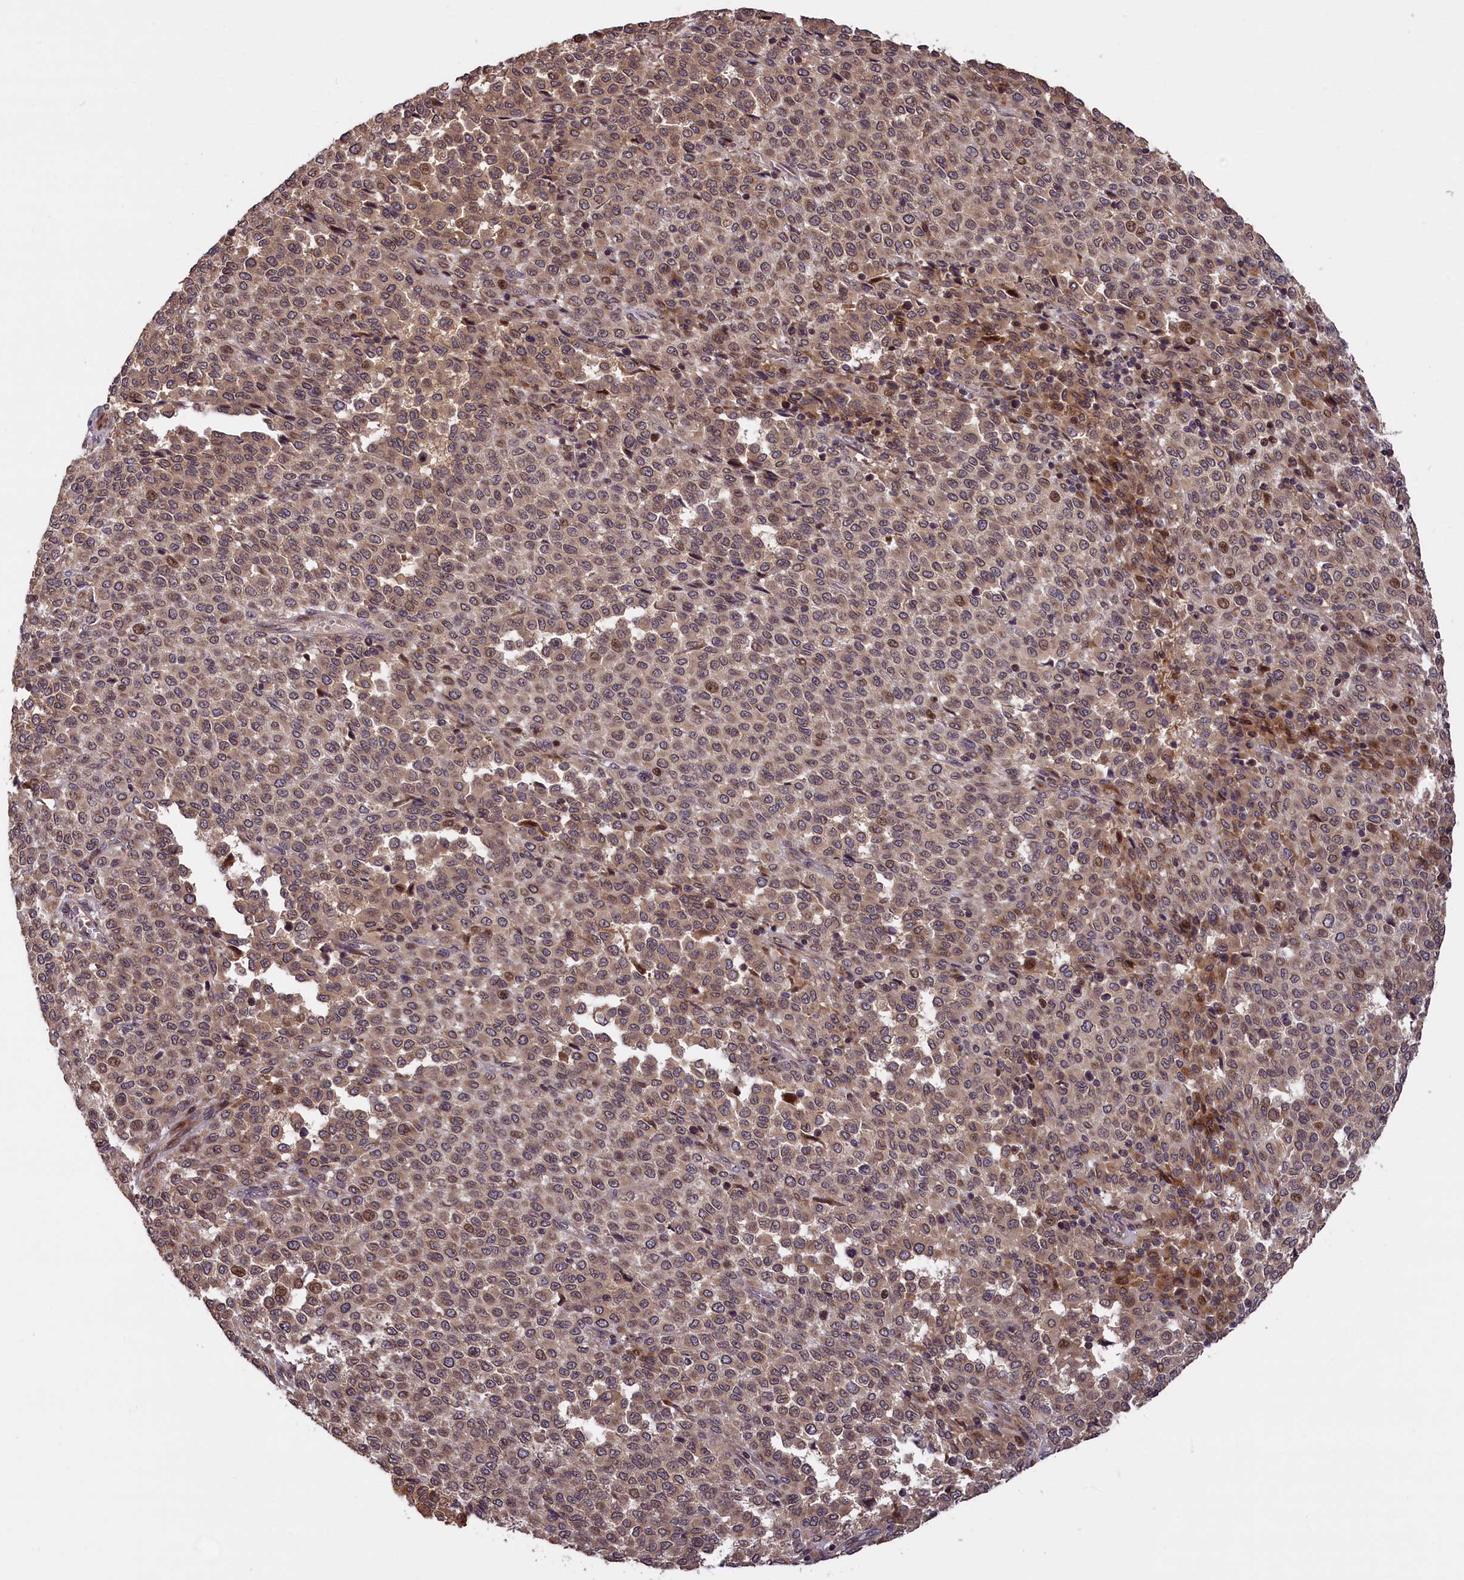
{"staining": {"intensity": "weak", "quantity": ">75%", "location": "cytoplasmic/membranous,nuclear"}, "tissue": "melanoma", "cell_type": "Tumor cells", "image_type": "cancer", "snomed": [{"axis": "morphology", "description": "Malignant melanoma, Metastatic site"}, {"axis": "topography", "description": "Pancreas"}], "caption": "Human melanoma stained for a protein (brown) displays weak cytoplasmic/membranous and nuclear positive positivity in approximately >75% of tumor cells.", "gene": "DNAJB9", "patient": {"sex": "female", "age": 30}}